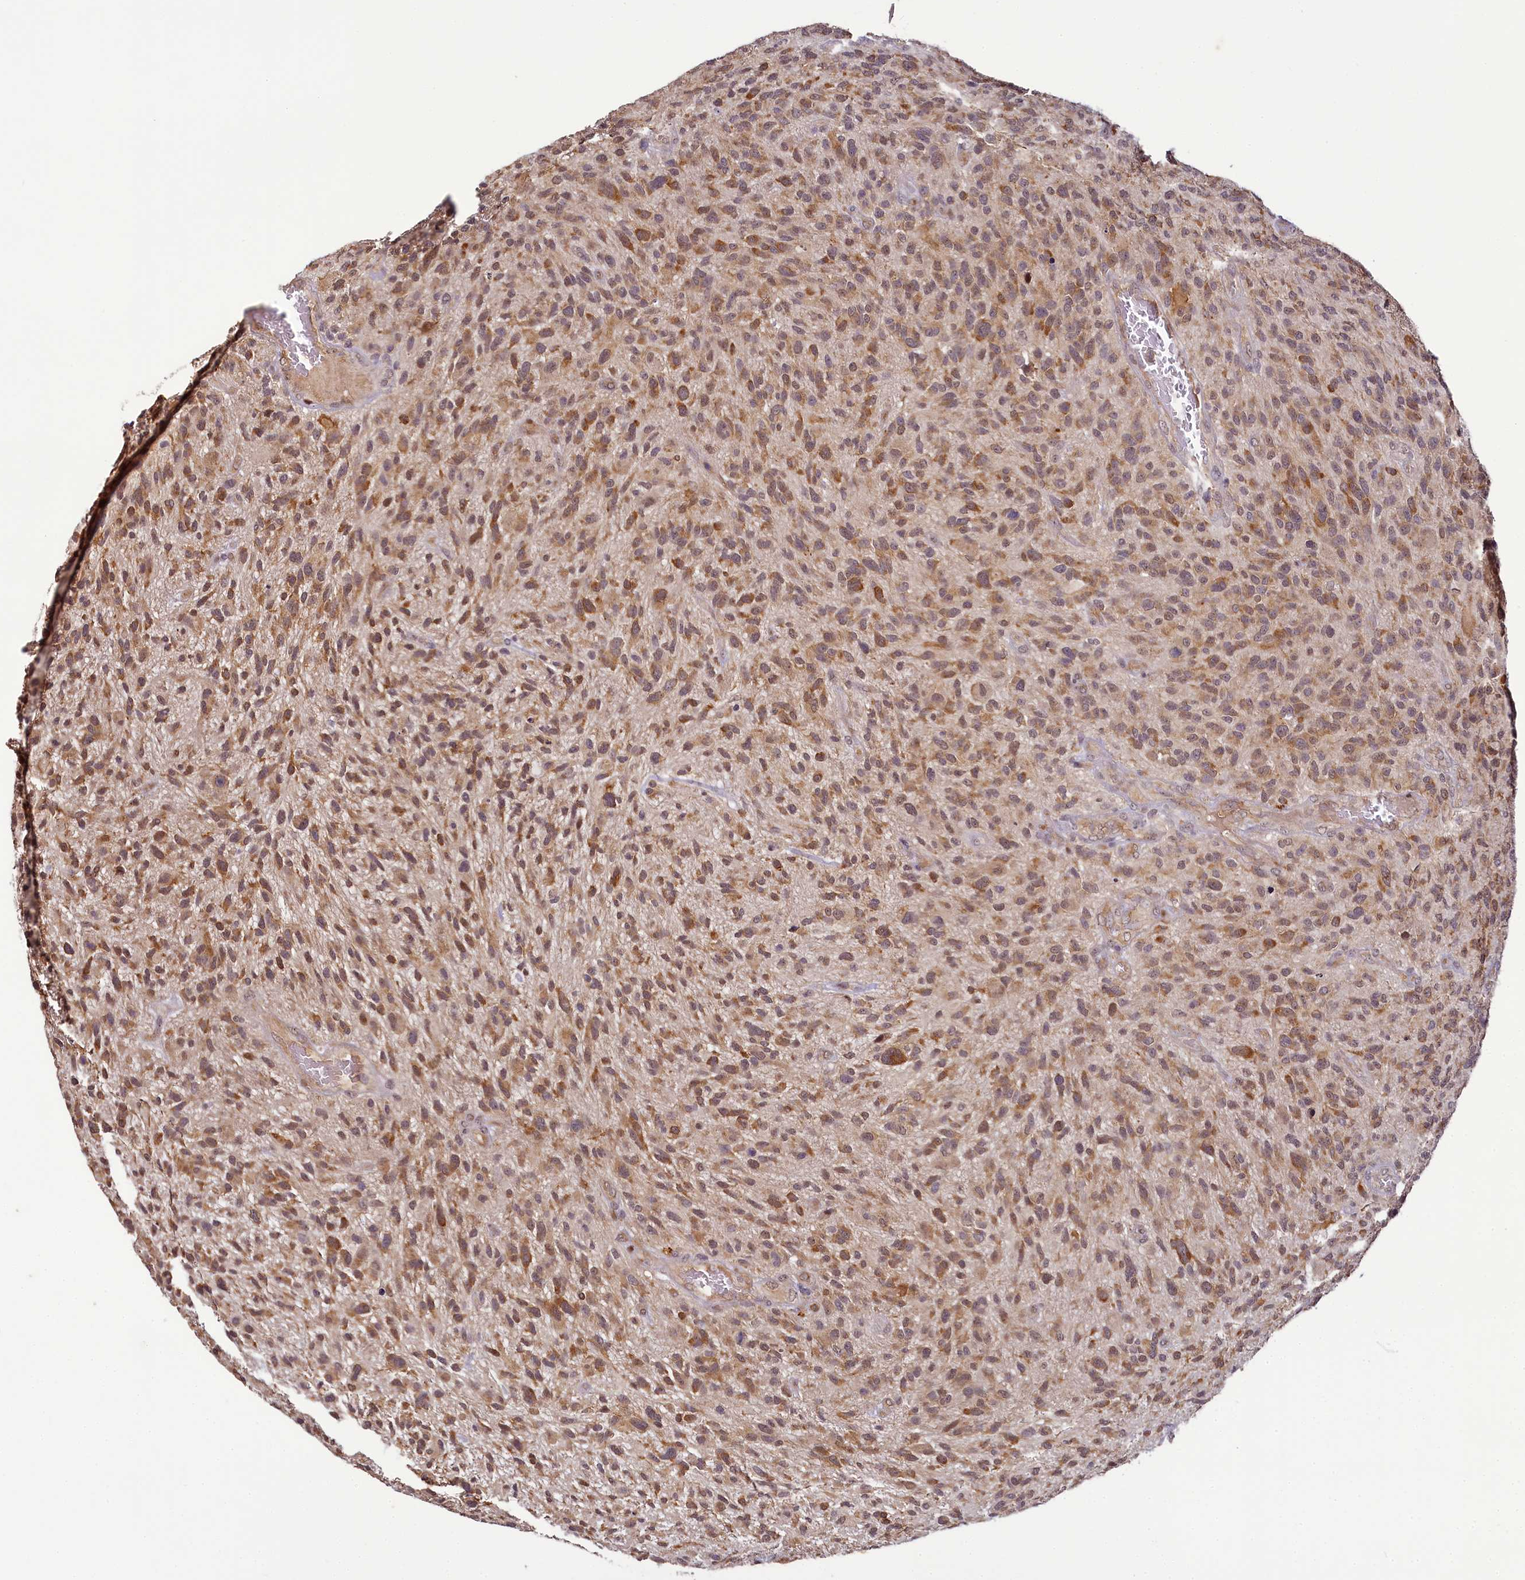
{"staining": {"intensity": "moderate", "quantity": ">75%", "location": "cytoplasmic/membranous"}, "tissue": "glioma", "cell_type": "Tumor cells", "image_type": "cancer", "snomed": [{"axis": "morphology", "description": "Glioma, malignant, High grade"}, {"axis": "topography", "description": "Brain"}], "caption": "This image displays immunohistochemistry staining of malignant glioma (high-grade), with medium moderate cytoplasmic/membranous positivity in about >75% of tumor cells.", "gene": "TMEM39A", "patient": {"sex": "male", "age": 47}}